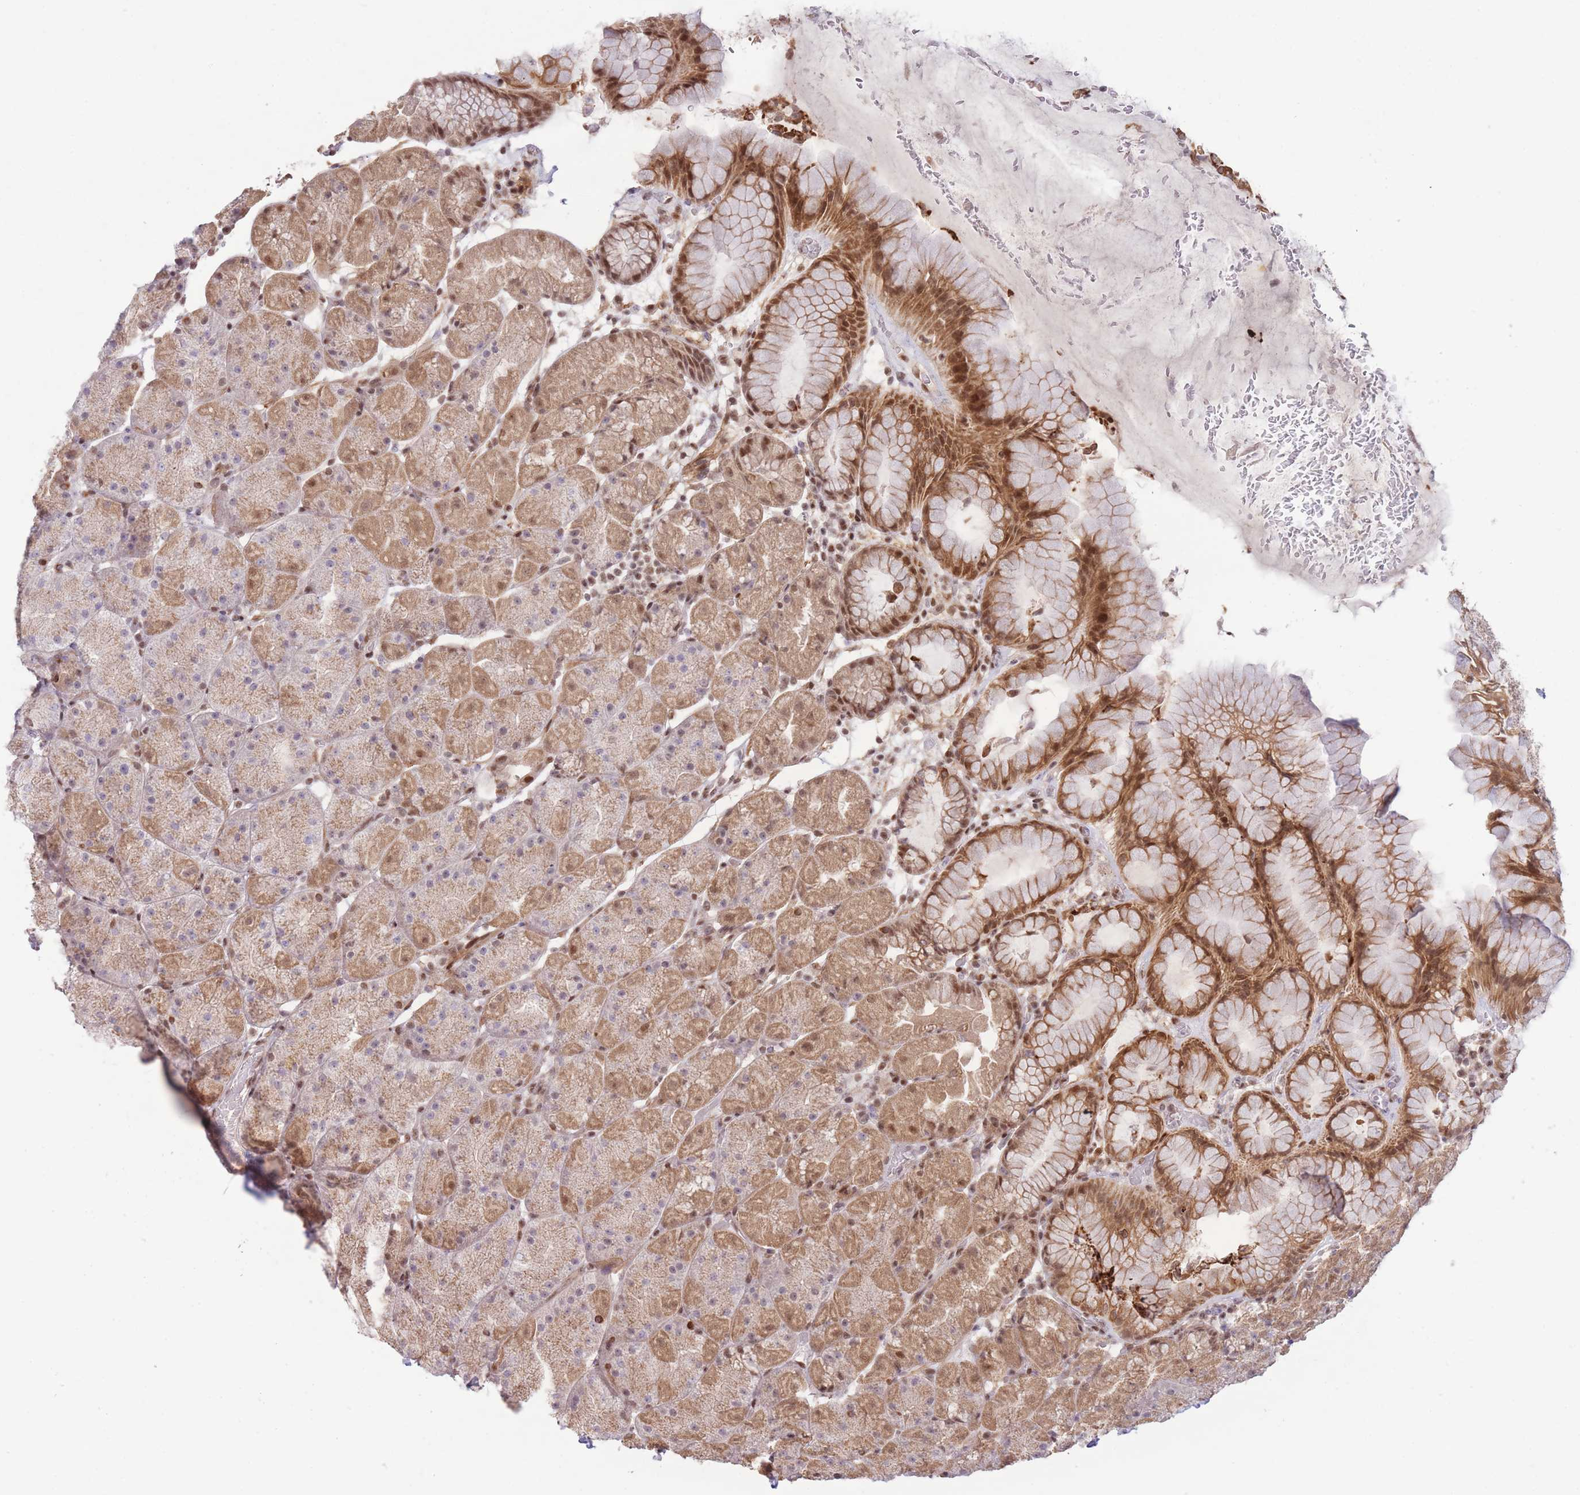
{"staining": {"intensity": "moderate", "quantity": ">75%", "location": "cytoplasmic/membranous,nuclear"}, "tissue": "stomach", "cell_type": "Glandular cells", "image_type": "normal", "snomed": [{"axis": "morphology", "description": "Normal tissue, NOS"}, {"axis": "topography", "description": "Stomach, upper"}, {"axis": "topography", "description": "Stomach, lower"}], "caption": "Immunohistochemical staining of normal human stomach exhibits medium levels of moderate cytoplasmic/membranous,nuclear positivity in approximately >75% of glandular cells. (Brightfield microscopy of DAB IHC at high magnification).", "gene": "CARD8", "patient": {"sex": "male", "age": 67}}